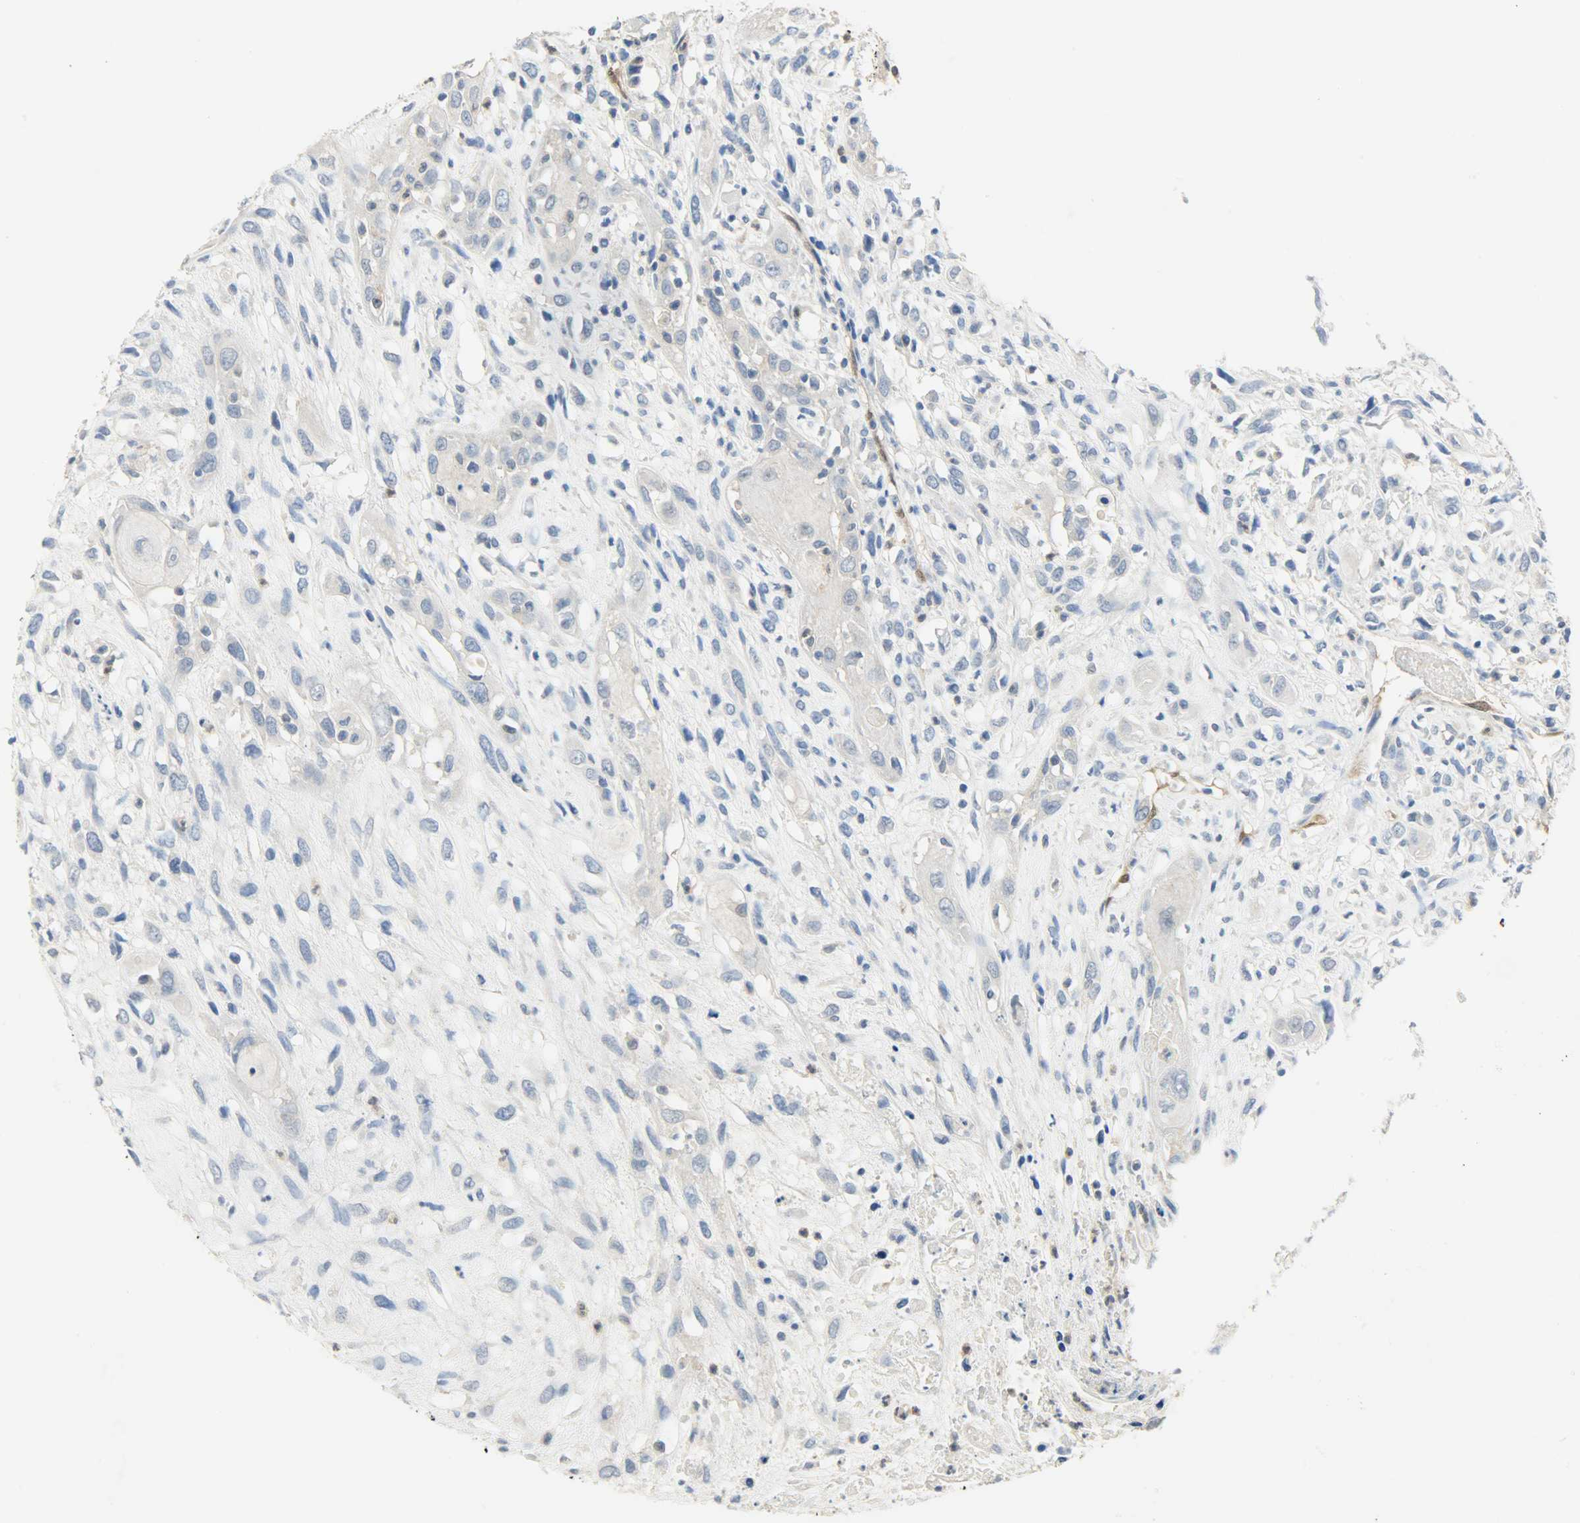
{"staining": {"intensity": "negative", "quantity": "none", "location": "none"}, "tissue": "head and neck cancer", "cell_type": "Tumor cells", "image_type": "cancer", "snomed": [{"axis": "morphology", "description": "Necrosis, NOS"}, {"axis": "morphology", "description": "Neoplasm, malignant, NOS"}, {"axis": "topography", "description": "Salivary gland"}, {"axis": "topography", "description": "Head-Neck"}], "caption": "Immunohistochemistry (IHC) of head and neck cancer (malignant neoplasm) exhibits no expression in tumor cells.", "gene": "FKBP1A", "patient": {"sex": "male", "age": 43}}